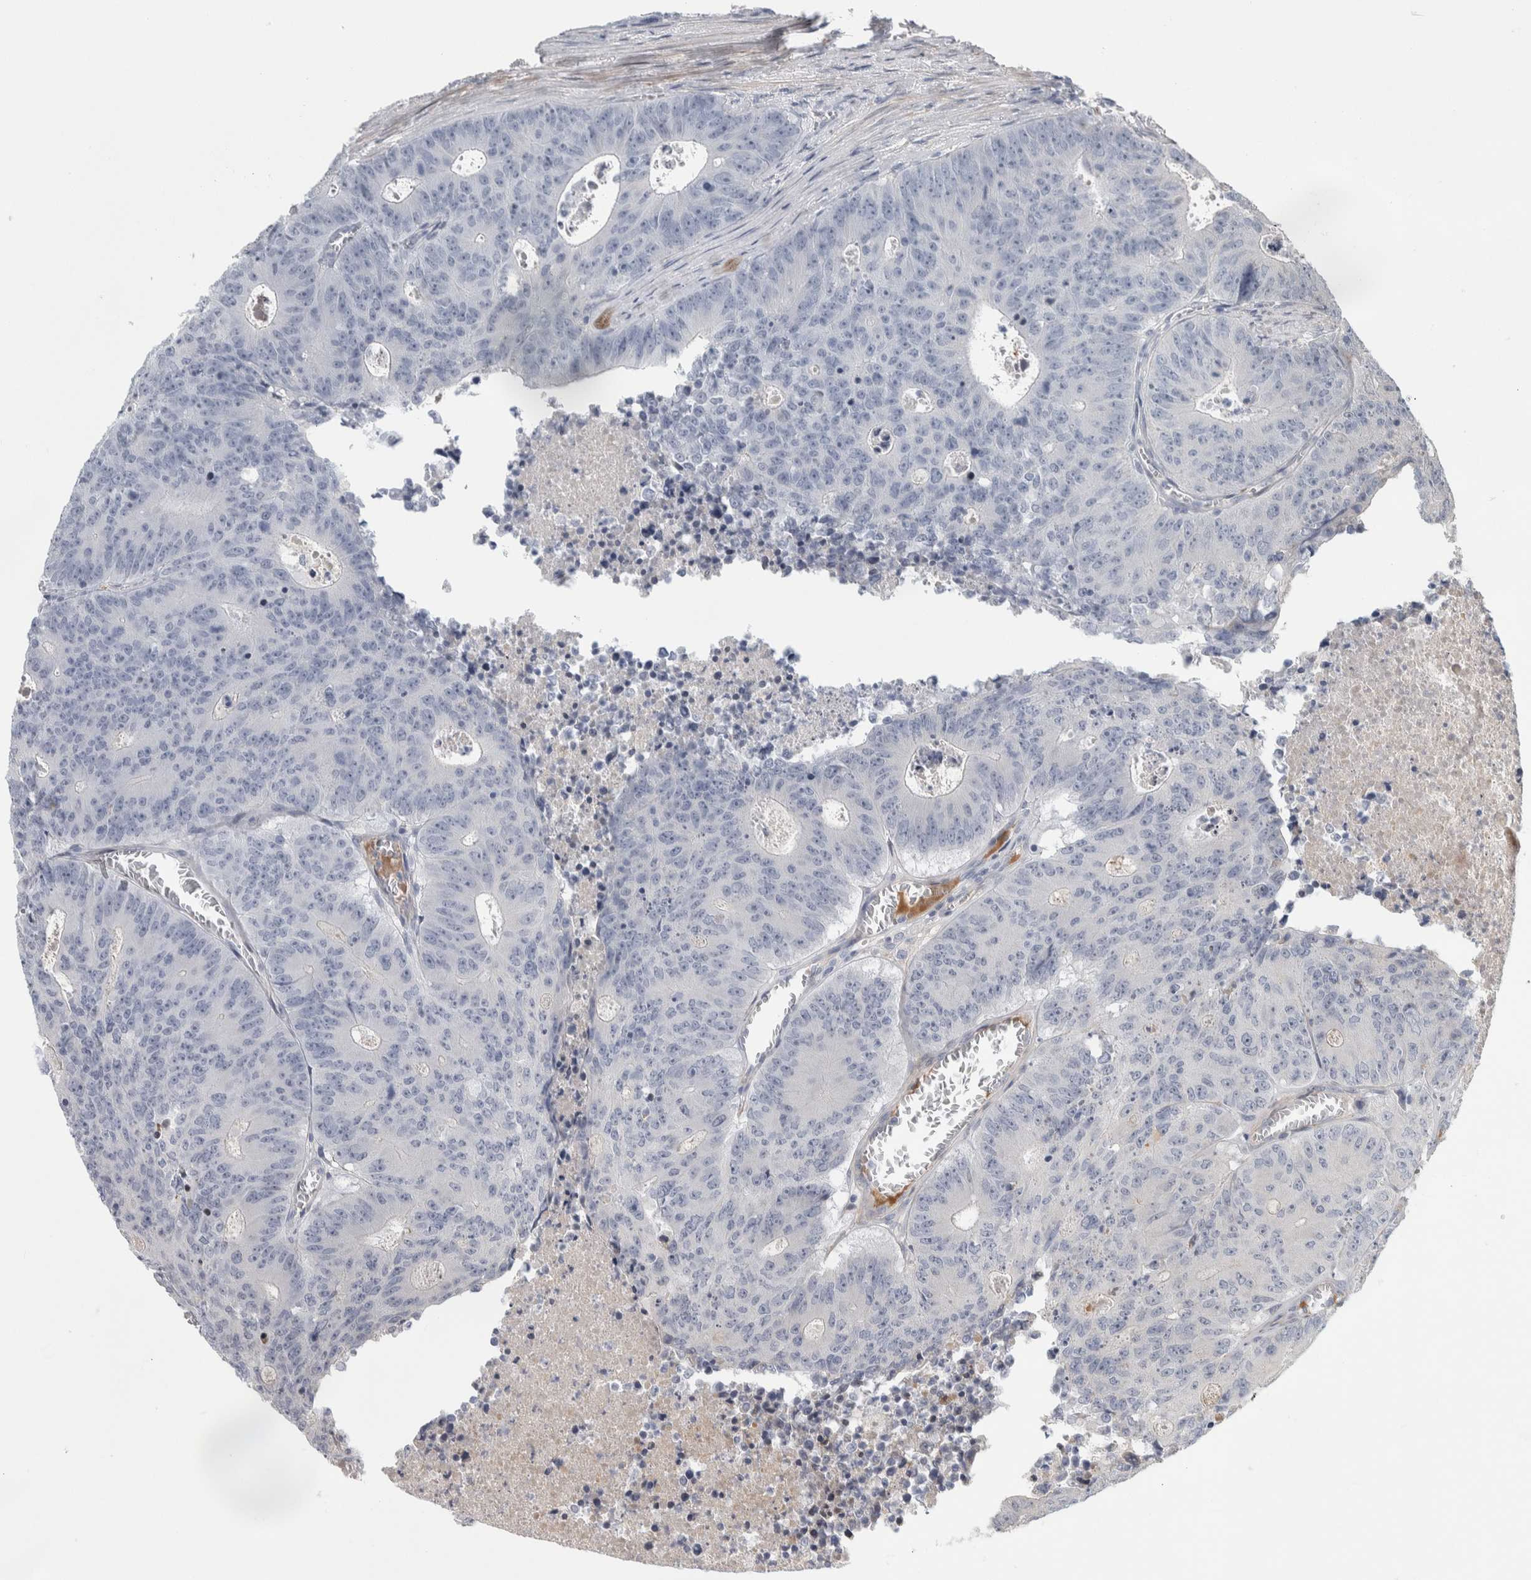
{"staining": {"intensity": "negative", "quantity": "none", "location": "none"}, "tissue": "colorectal cancer", "cell_type": "Tumor cells", "image_type": "cancer", "snomed": [{"axis": "morphology", "description": "Adenocarcinoma, NOS"}, {"axis": "topography", "description": "Colon"}], "caption": "Immunohistochemistry histopathology image of neoplastic tissue: colorectal adenocarcinoma stained with DAB (3,3'-diaminobenzidine) shows no significant protein positivity in tumor cells.", "gene": "PSMG3", "patient": {"sex": "male", "age": 87}}